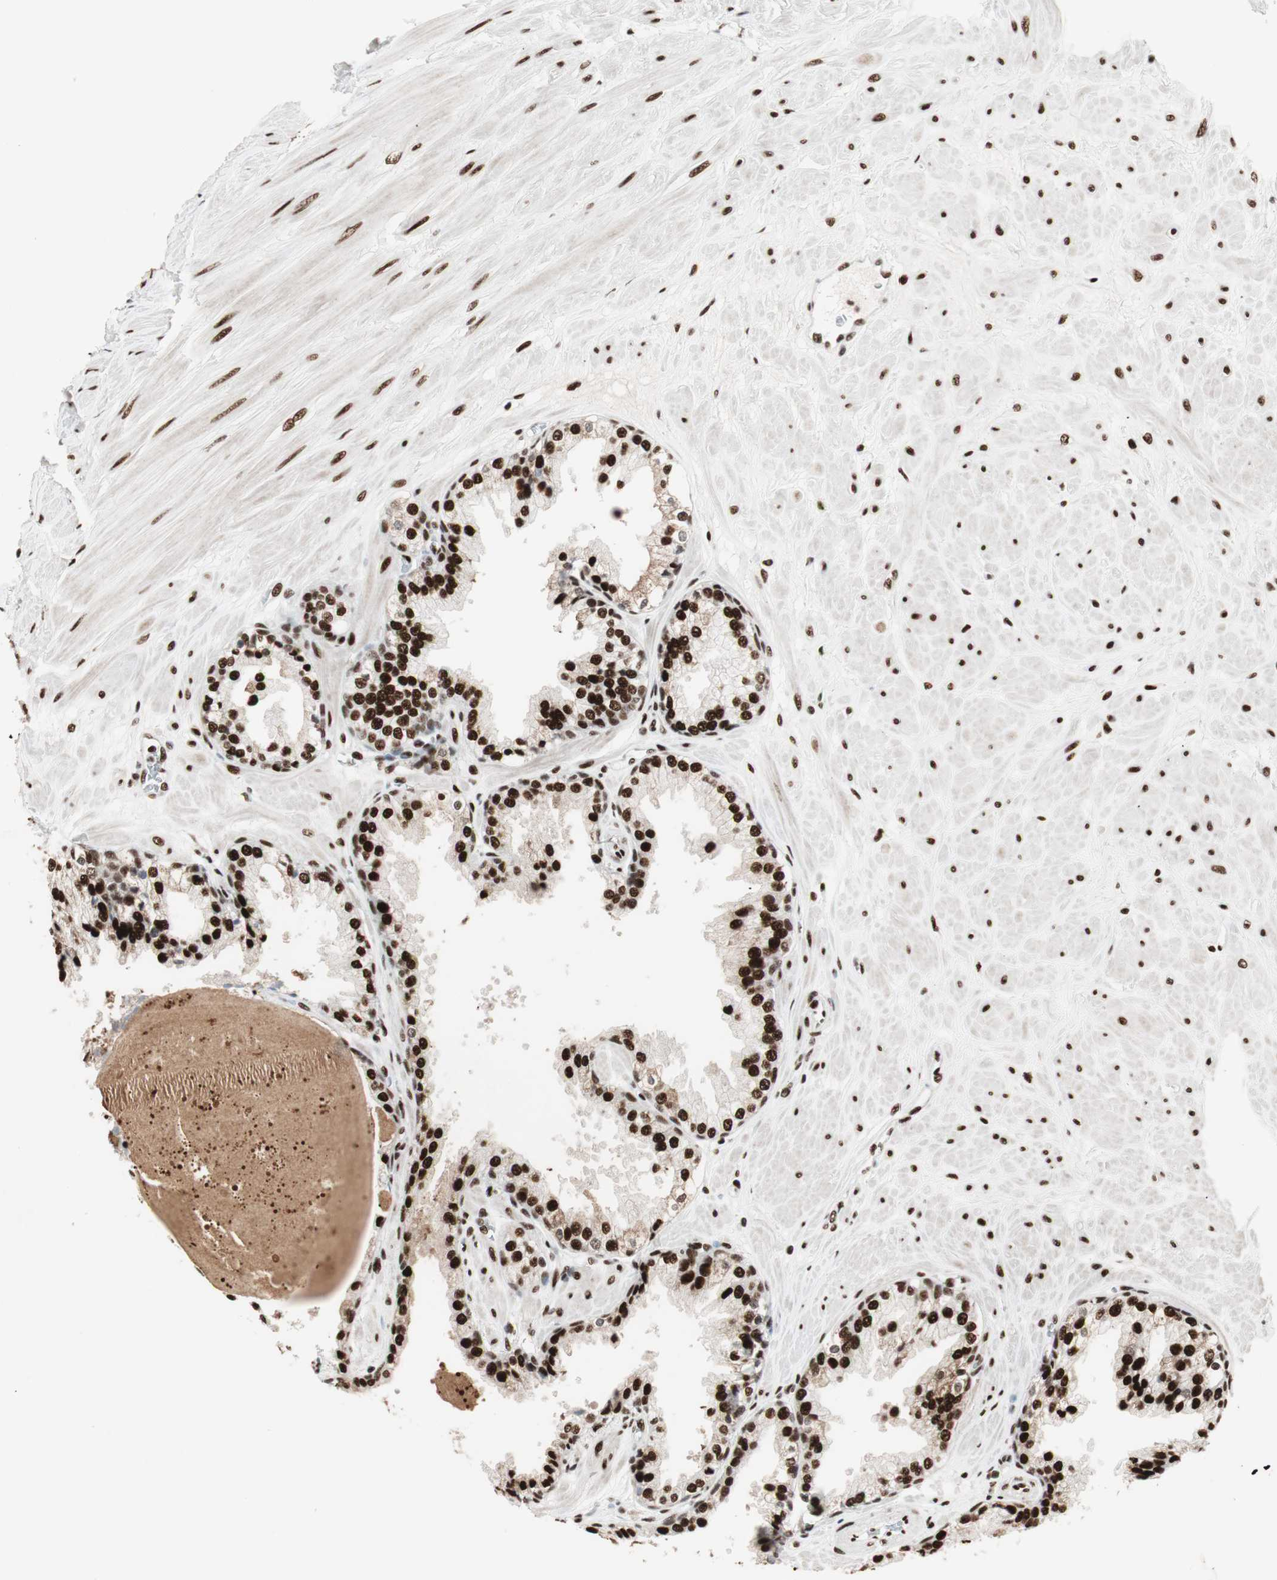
{"staining": {"intensity": "strong", "quantity": ">75%", "location": "nuclear"}, "tissue": "prostate", "cell_type": "Glandular cells", "image_type": "normal", "snomed": [{"axis": "morphology", "description": "Normal tissue, NOS"}, {"axis": "topography", "description": "Prostate"}], "caption": "Glandular cells display high levels of strong nuclear positivity in approximately >75% of cells in benign human prostate.", "gene": "PSME3", "patient": {"sex": "male", "age": 51}}